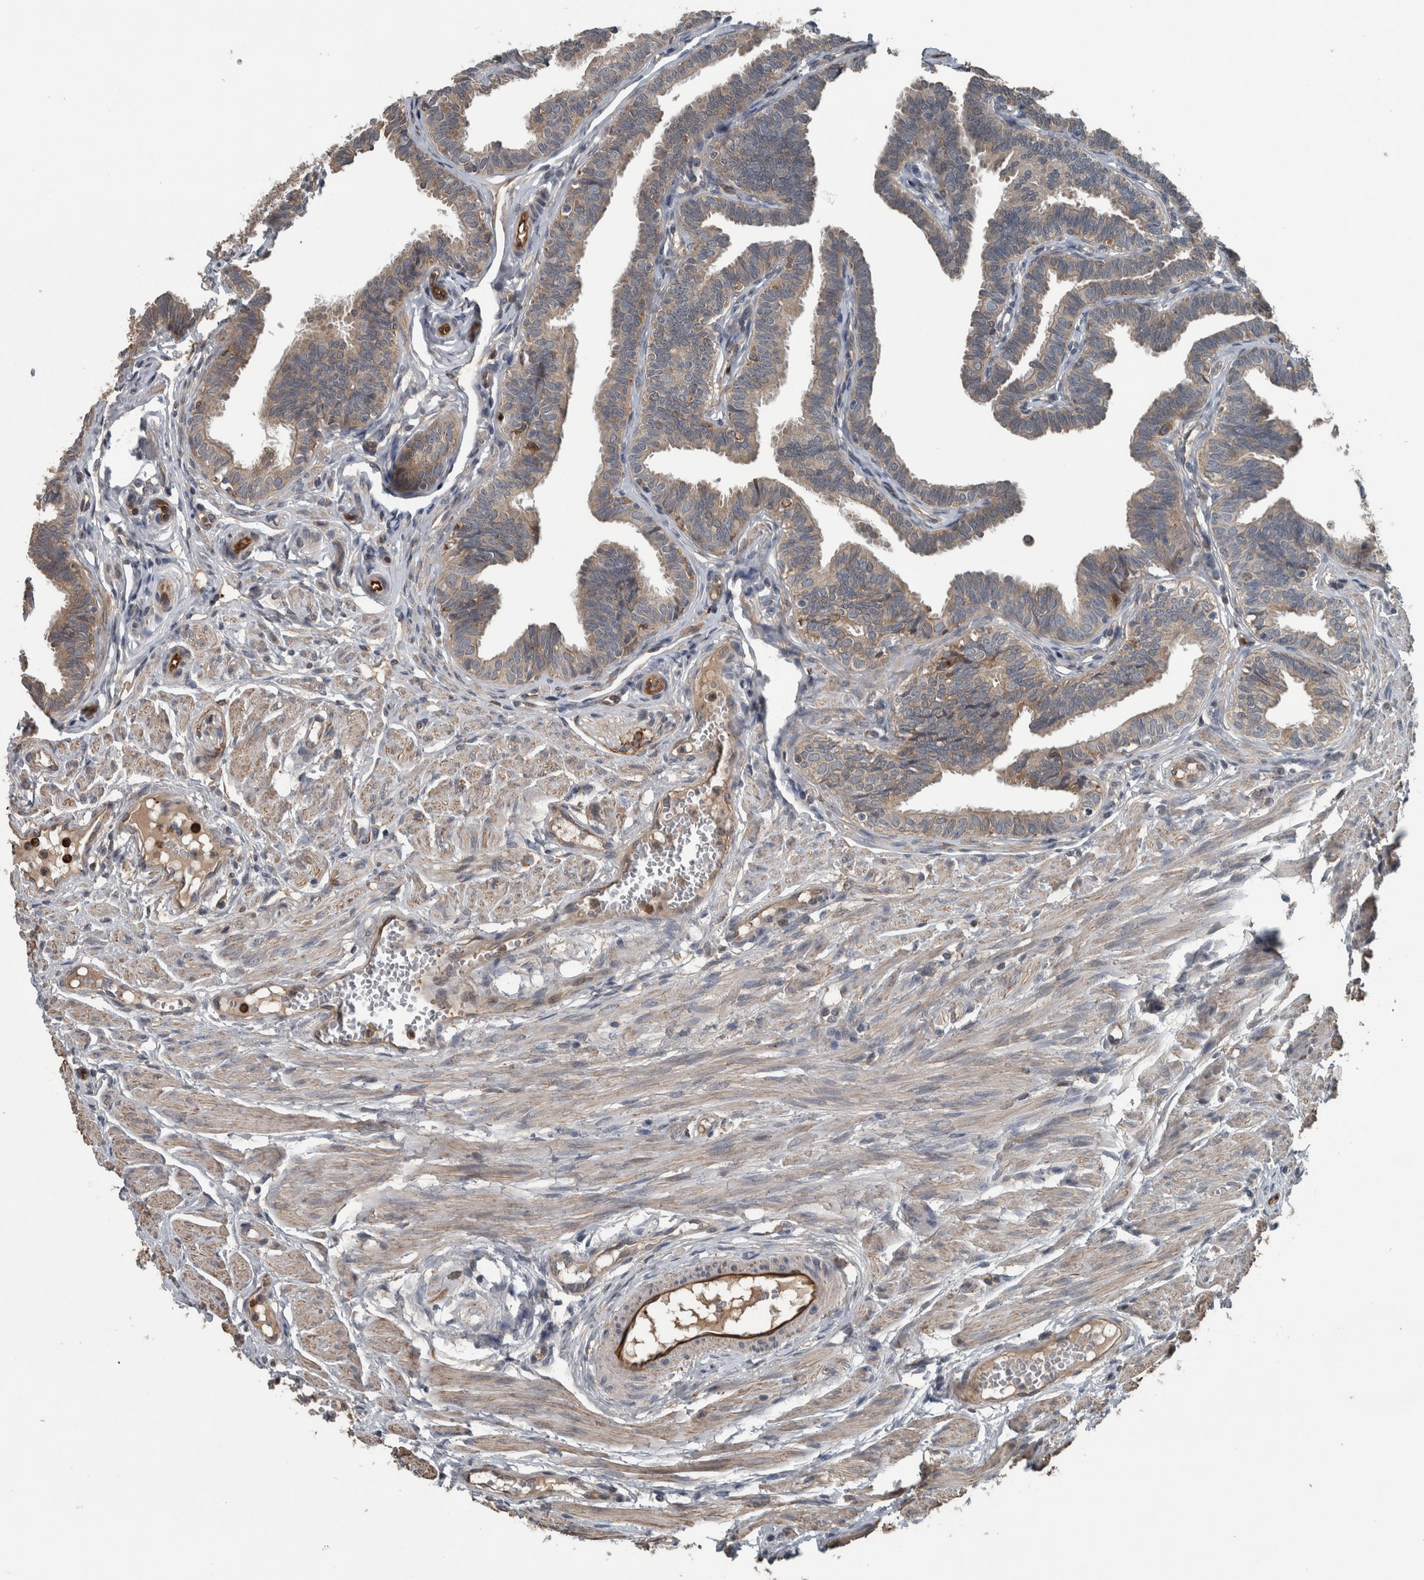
{"staining": {"intensity": "moderate", "quantity": ">75%", "location": "cytoplasmic/membranous"}, "tissue": "fallopian tube", "cell_type": "Glandular cells", "image_type": "normal", "snomed": [{"axis": "morphology", "description": "Normal tissue, NOS"}, {"axis": "topography", "description": "Fallopian tube"}, {"axis": "topography", "description": "Ovary"}], "caption": "Fallopian tube stained with DAB immunohistochemistry exhibits medium levels of moderate cytoplasmic/membranous positivity in approximately >75% of glandular cells.", "gene": "EXOC8", "patient": {"sex": "female", "age": 23}}